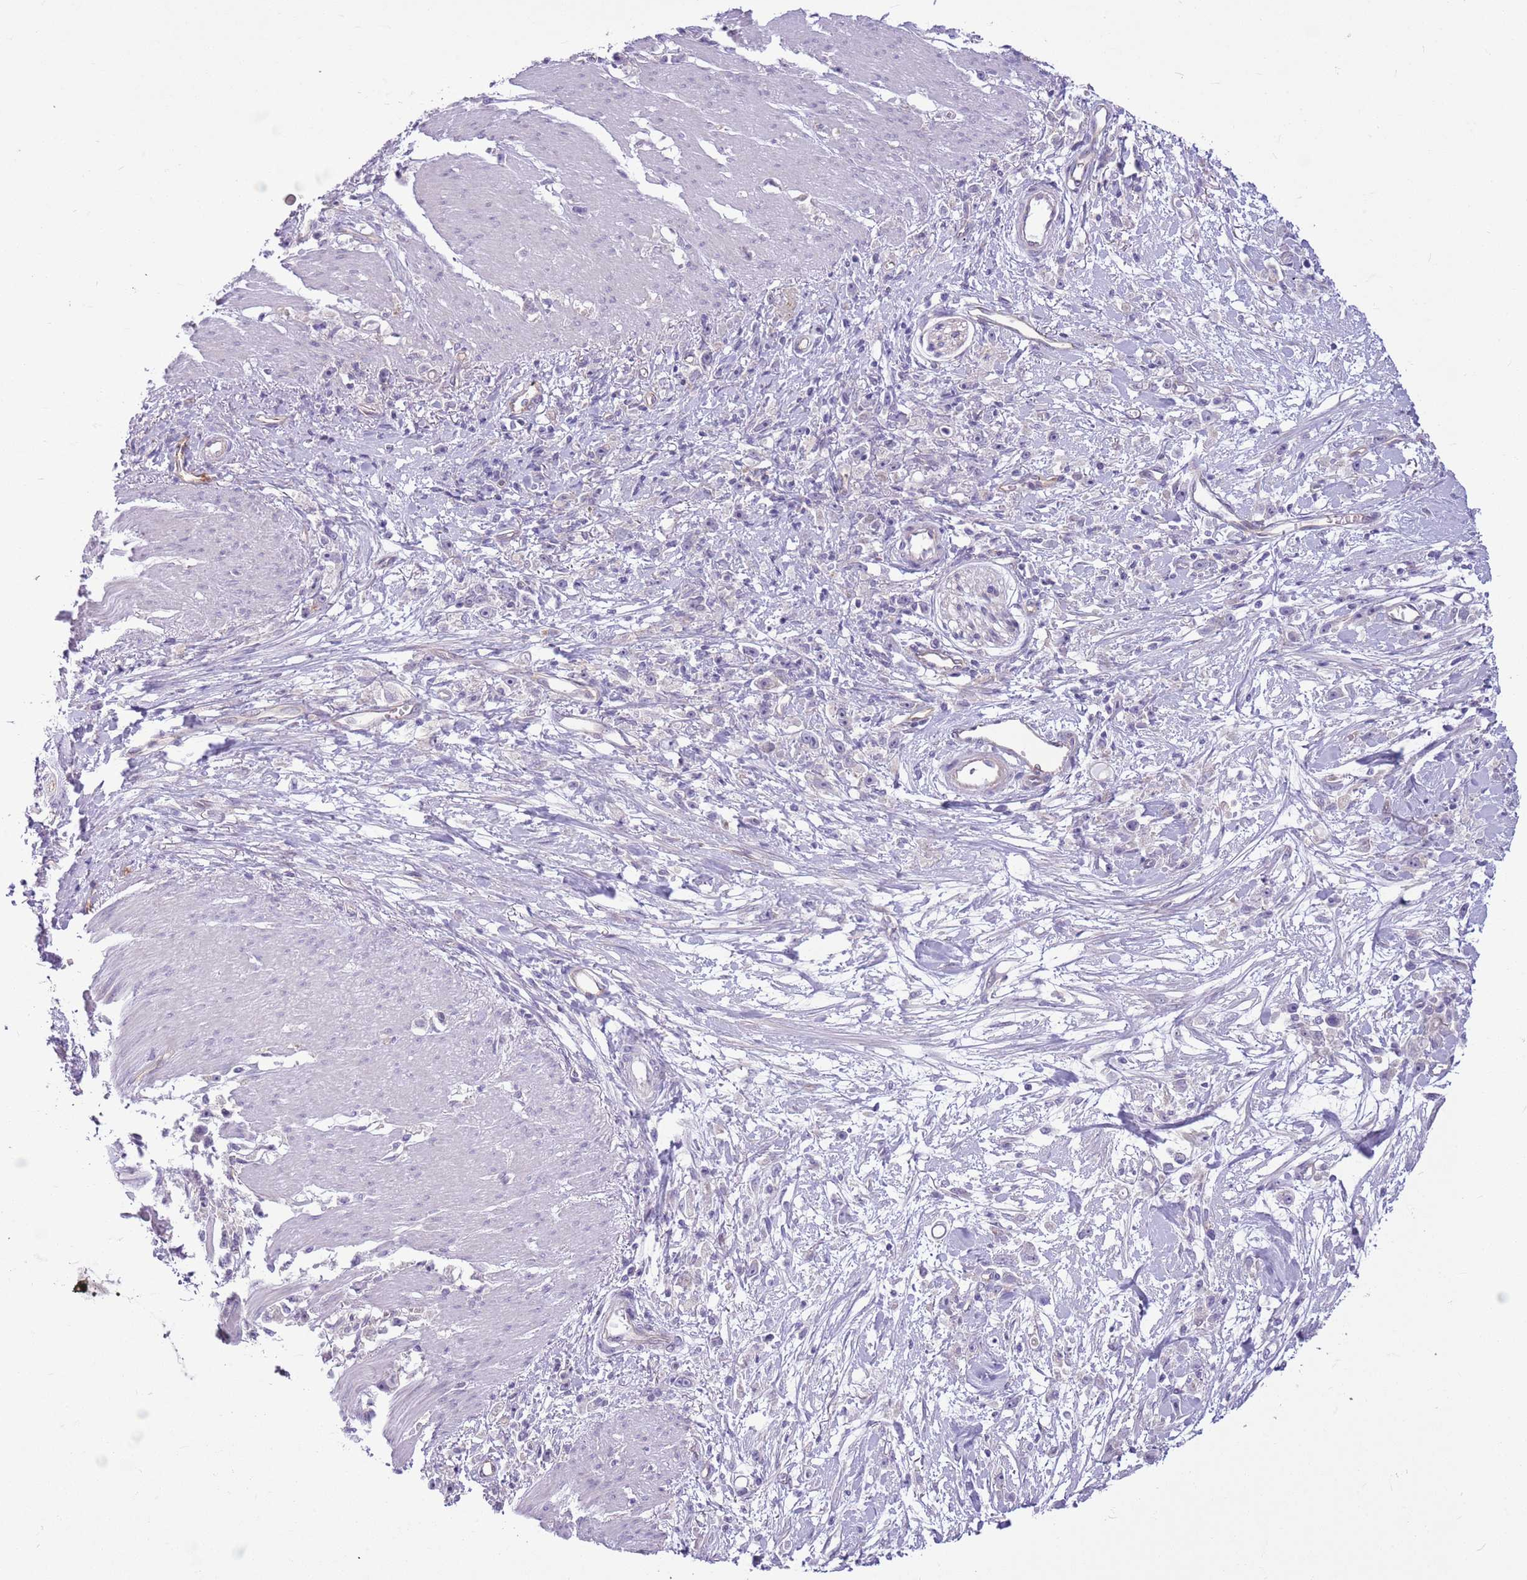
{"staining": {"intensity": "negative", "quantity": "none", "location": "none"}, "tissue": "stomach cancer", "cell_type": "Tumor cells", "image_type": "cancer", "snomed": [{"axis": "morphology", "description": "Adenocarcinoma, NOS"}, {"axis": "topography", "description": "Stomach"}], "caption": "There is no significant staining in tumor cells of stomach adenocarcinoma. Brightfield microscopy of immunohistochemistry stained with DAB (3,3'-diaminobenzidine) (brown) and hematoxylin (blue), captured at high magnification.", "gene": "PARP8", "patient": {"sex": "female", "age": 59}}